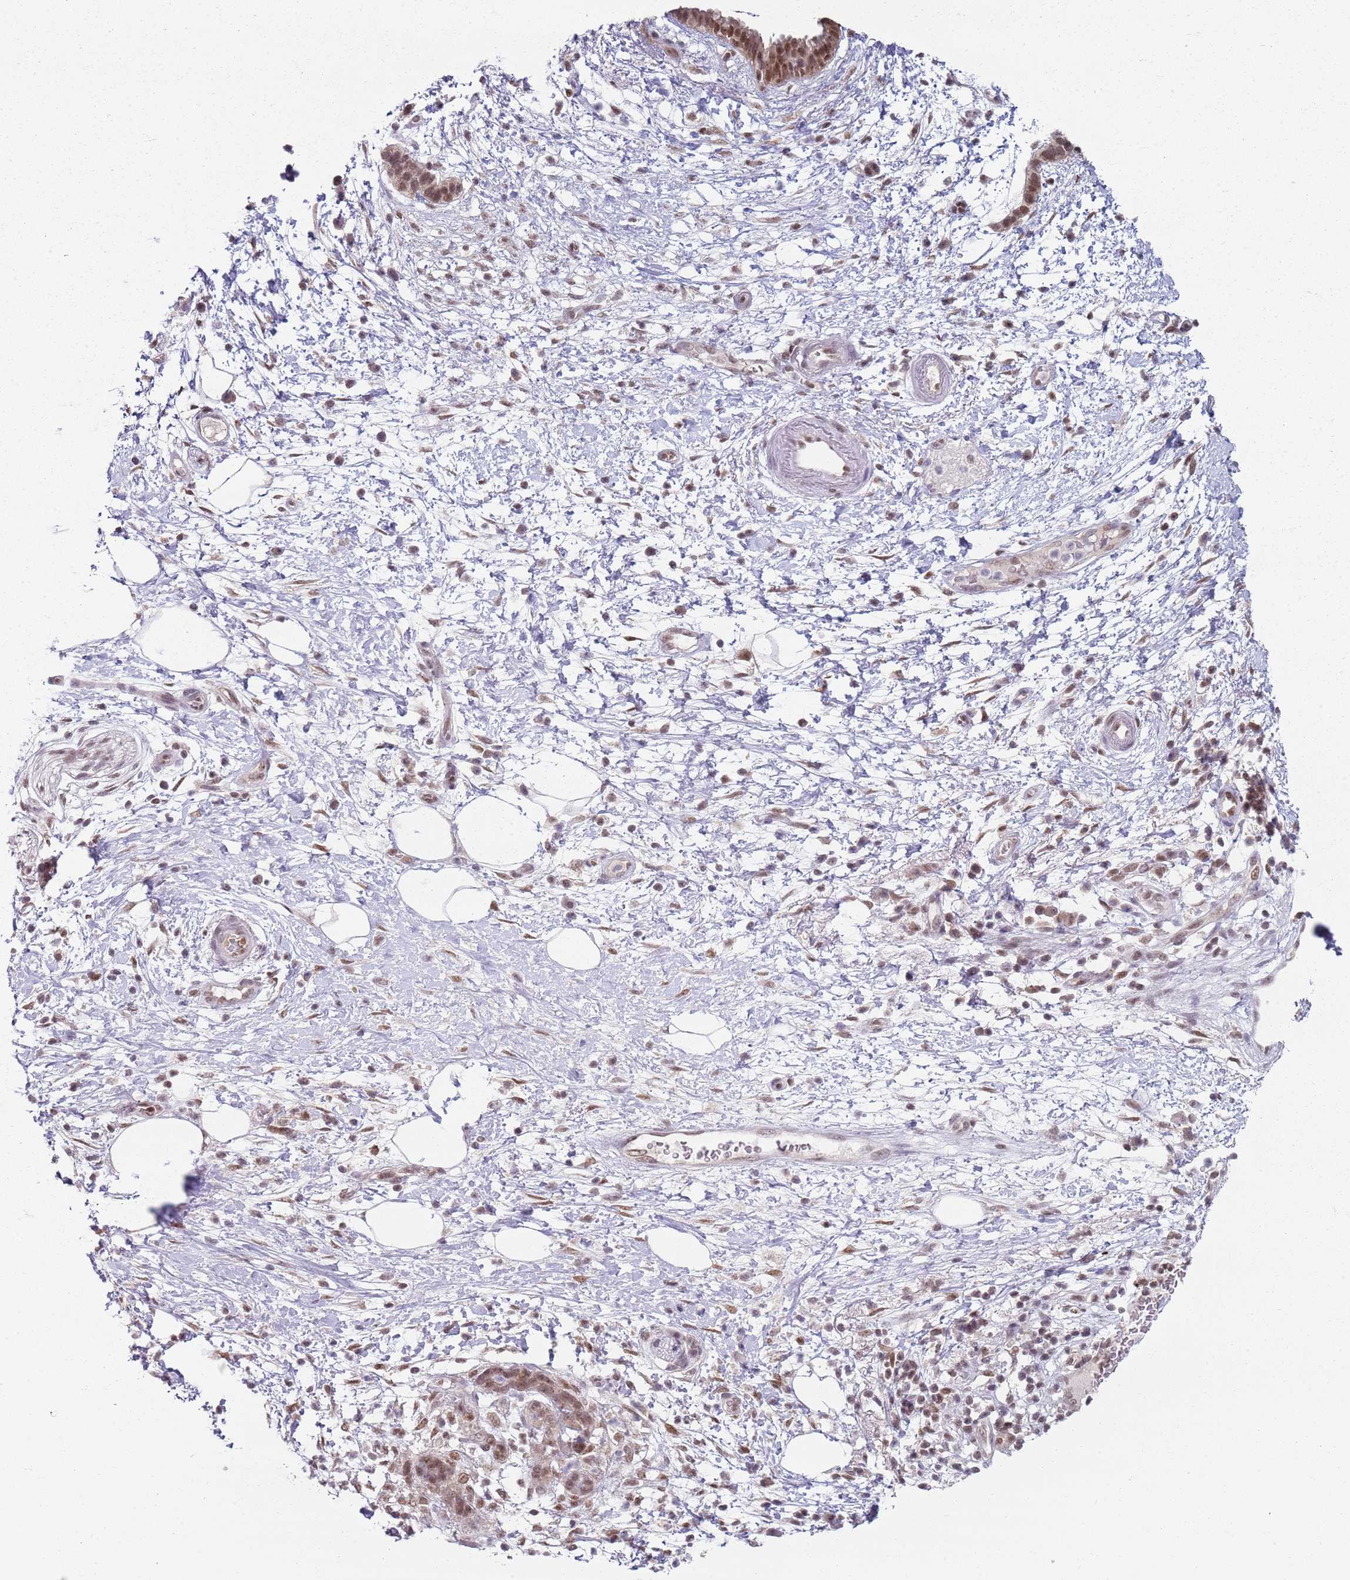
{"staining": {"intensity": "moderate", "quantity": ">75%", "location": "nuclear"}, "tissue": "pancreatic cancer", "cell_type": "Tumor cells", "image_type": "cancer", "snomed": [{"axis": "morphology", "description": "Adenocarcinoma, NOS"}, {"axis": "topography", "description": "Pancreas"}], "caption": "A micrograph showing moderate nuclear positivity in about >75% of tumor cells in pancreatic adenocarcinoma, as visualized by brown immunohistochemical staining.", "gene": "SMARCAL1", "patient": {"sex": "female", "age": 73}}